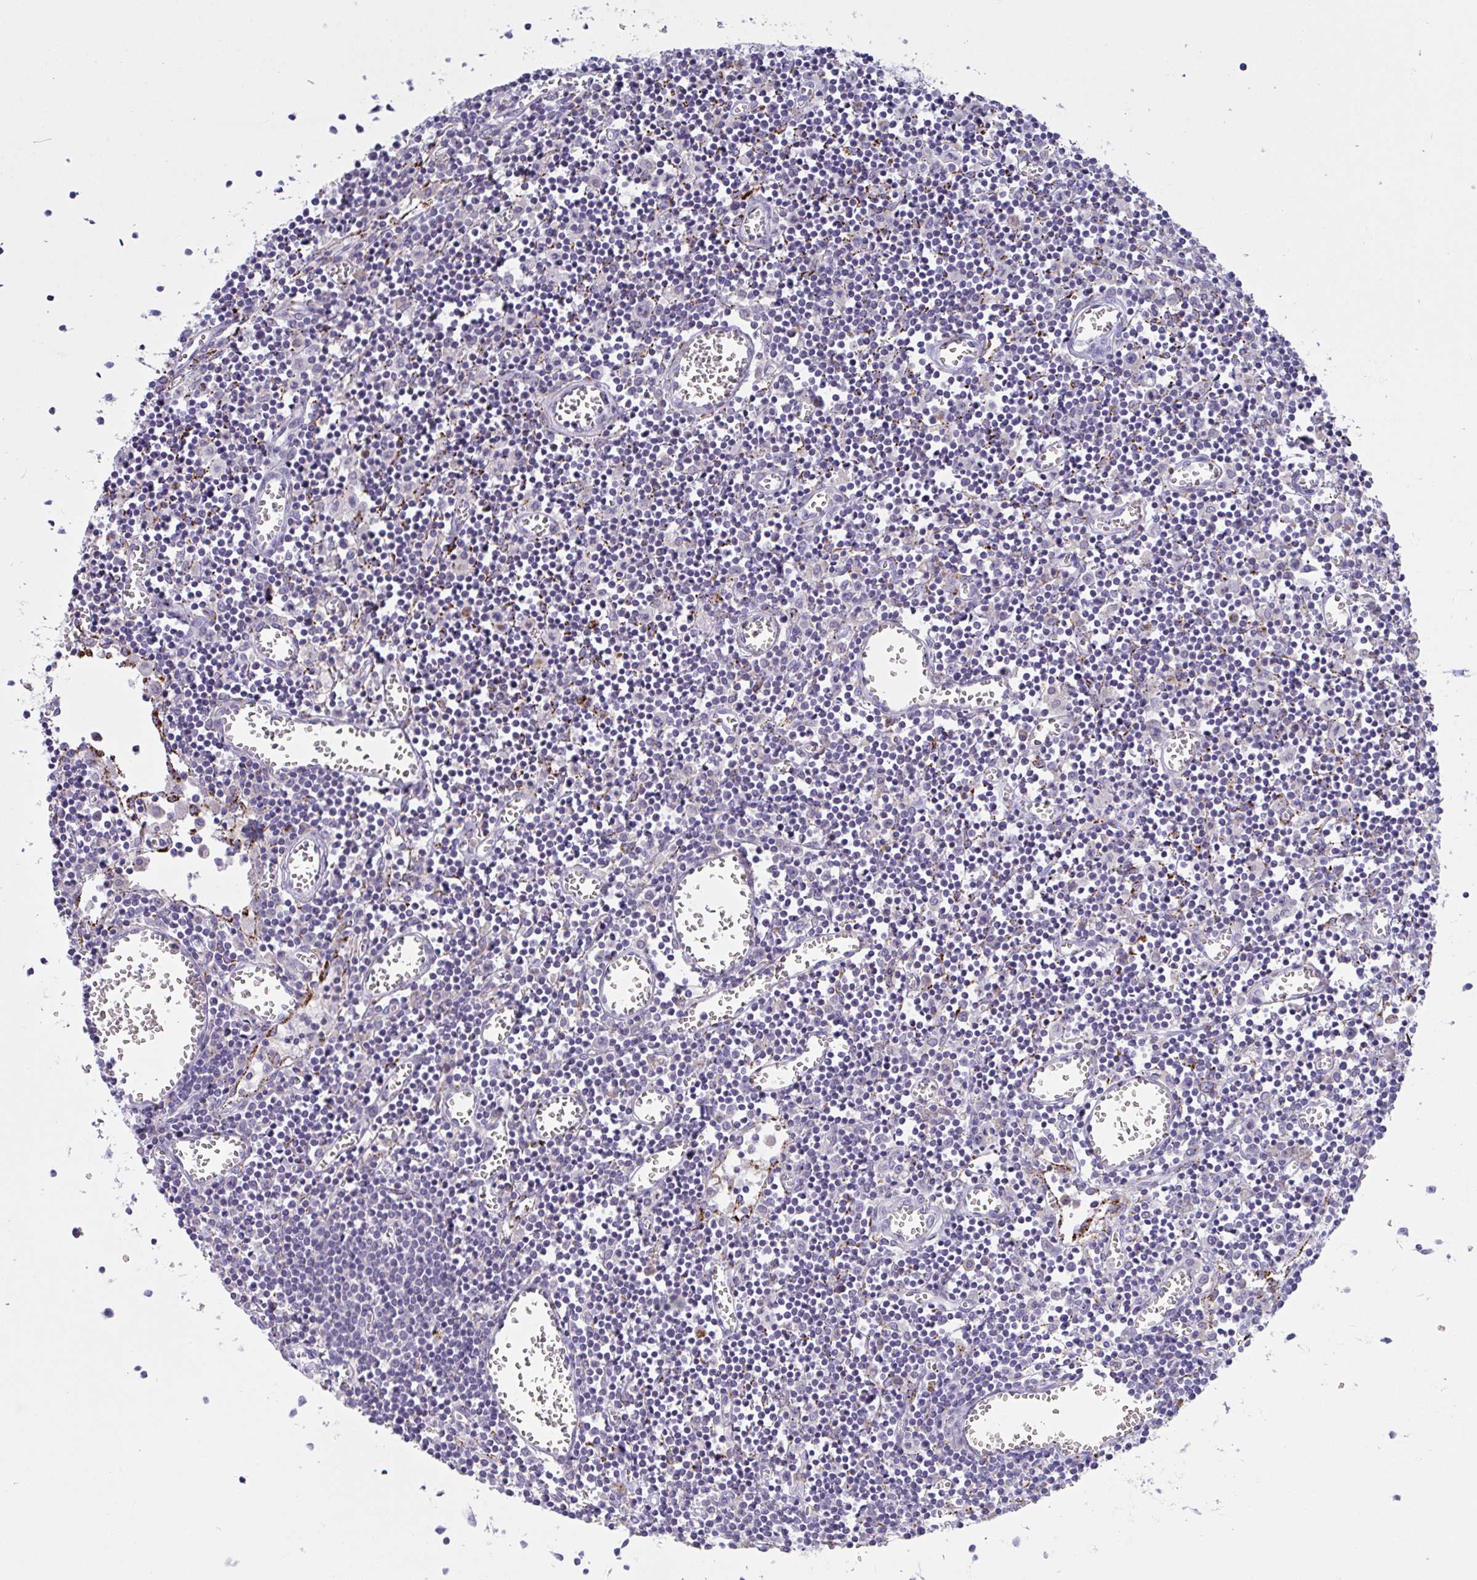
{"staining": {"intensity": "negative", "quantity": "none", "location": "none"}, "tissue": "lymph node", "cell_type": "Germinal center cells", "image_type": "normal", "snomed": [{"axis": "morphology", "description": "Normal tissue, NOS"}, {"axis": "topography", "description": "Lymph node"}], "caption": "An immunohistochemistry (IHC) micrograph of unremarkable lymph node is shown. There is no staining in germinal center cells of lymph node.", "gene": "SEMA6B", "patient": {"sex": "male", "age": 66}}